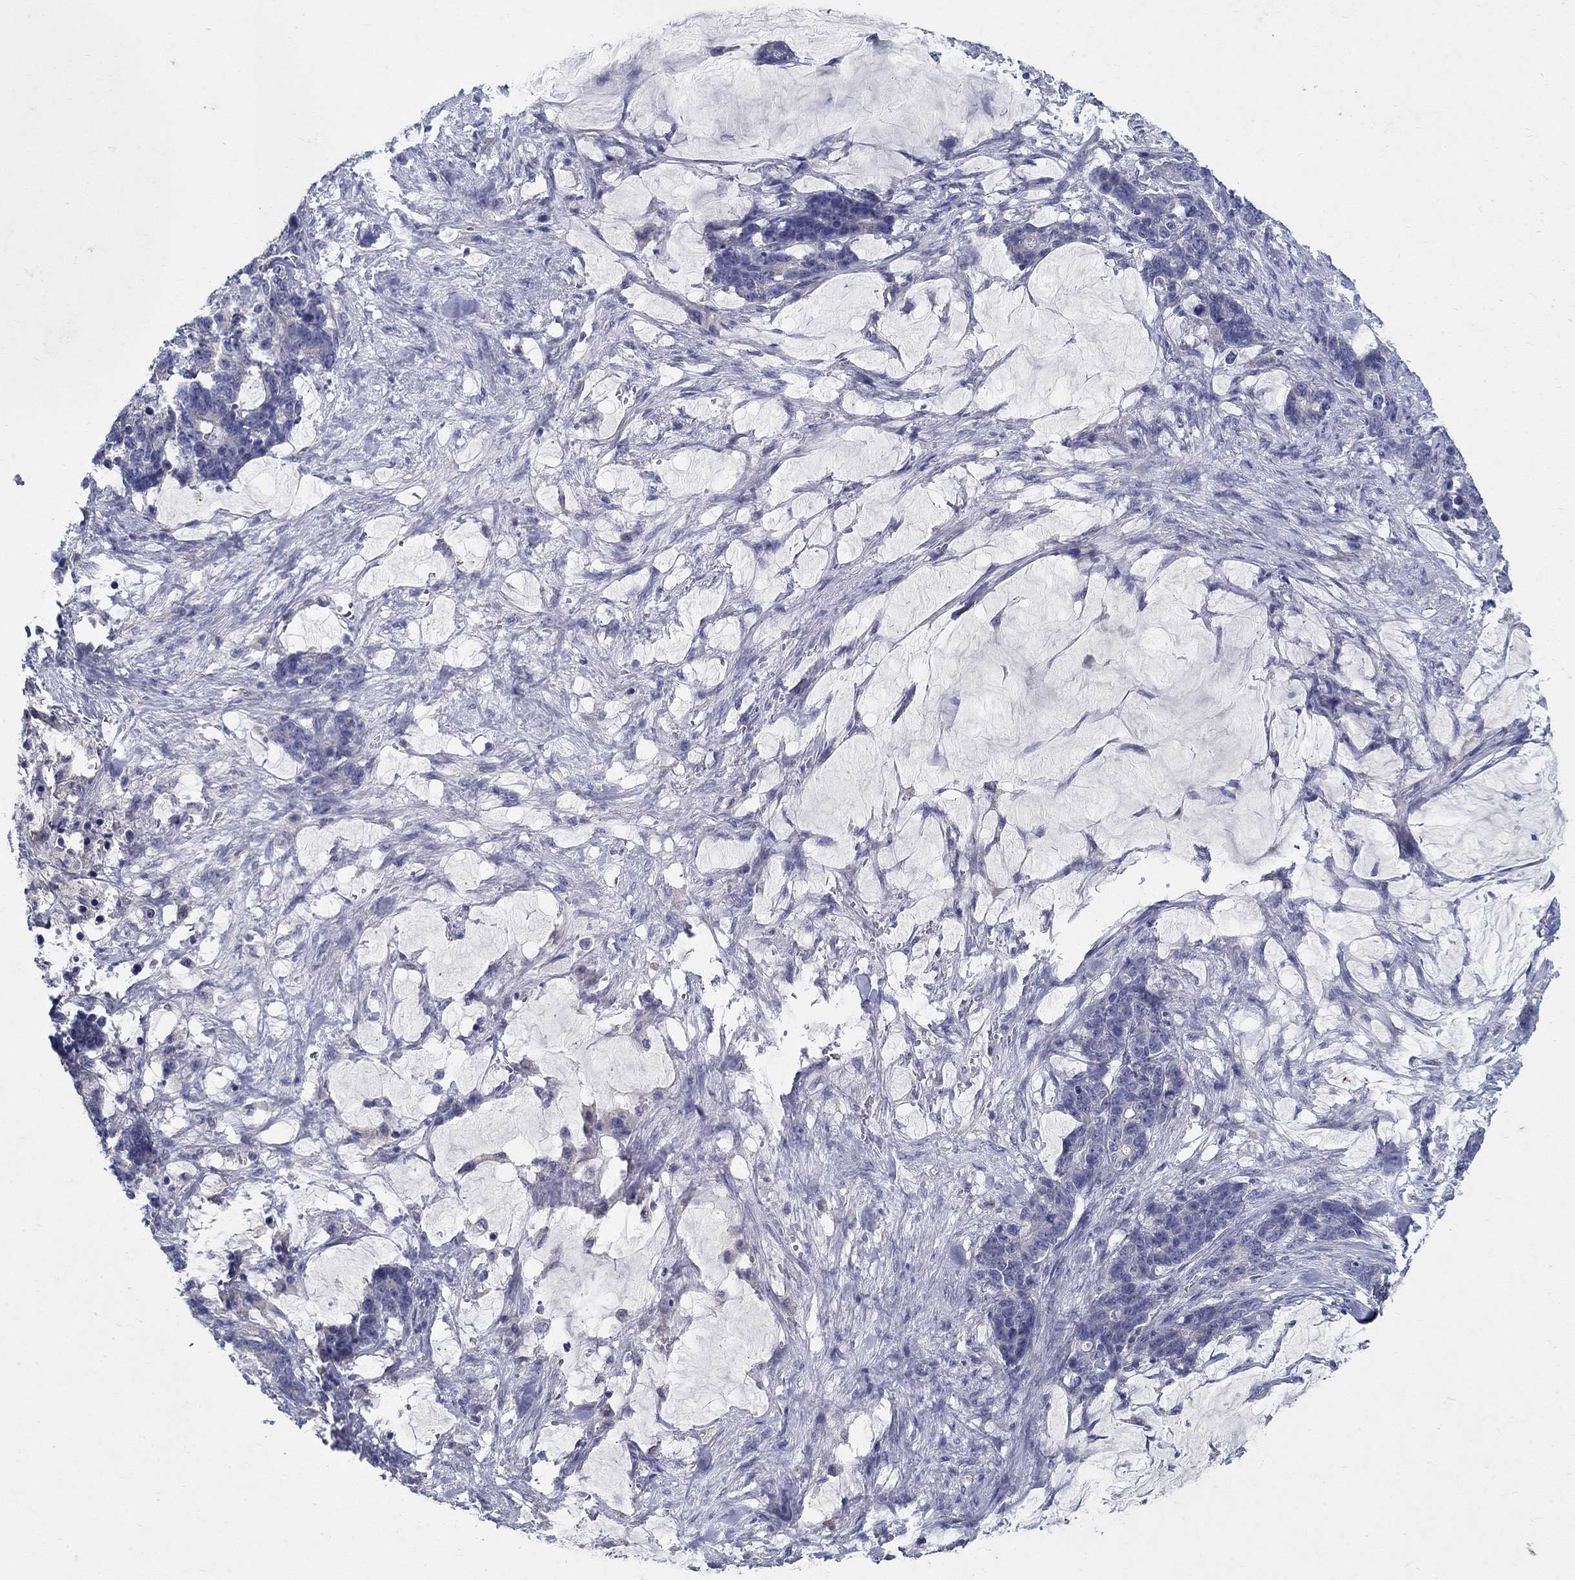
{"staining": {"intensity": "negative", "quantity": "none", "location": "none"}, "tissue": "stomach cancer", "cell_type": "Tumor cells", "image_type": "cancer", "snomed": [{"axis": "morphology", "description": "Normal tissue, NOS"}, {"axis": "morphology", "description": "Adenocarcinoma, NOS"}, {"axis": "topography", "description": "Stomach"}], "caption": "IHC micrograph of neoplastic tissue: stomach cancer (adenocarcinoma) stained with DAB (3,3'-diaminobenzidine) demonstrates no significant protein staining in tumor cells.", "gene": "PROZ", "patient": {"sex": "female", "age": 64}}